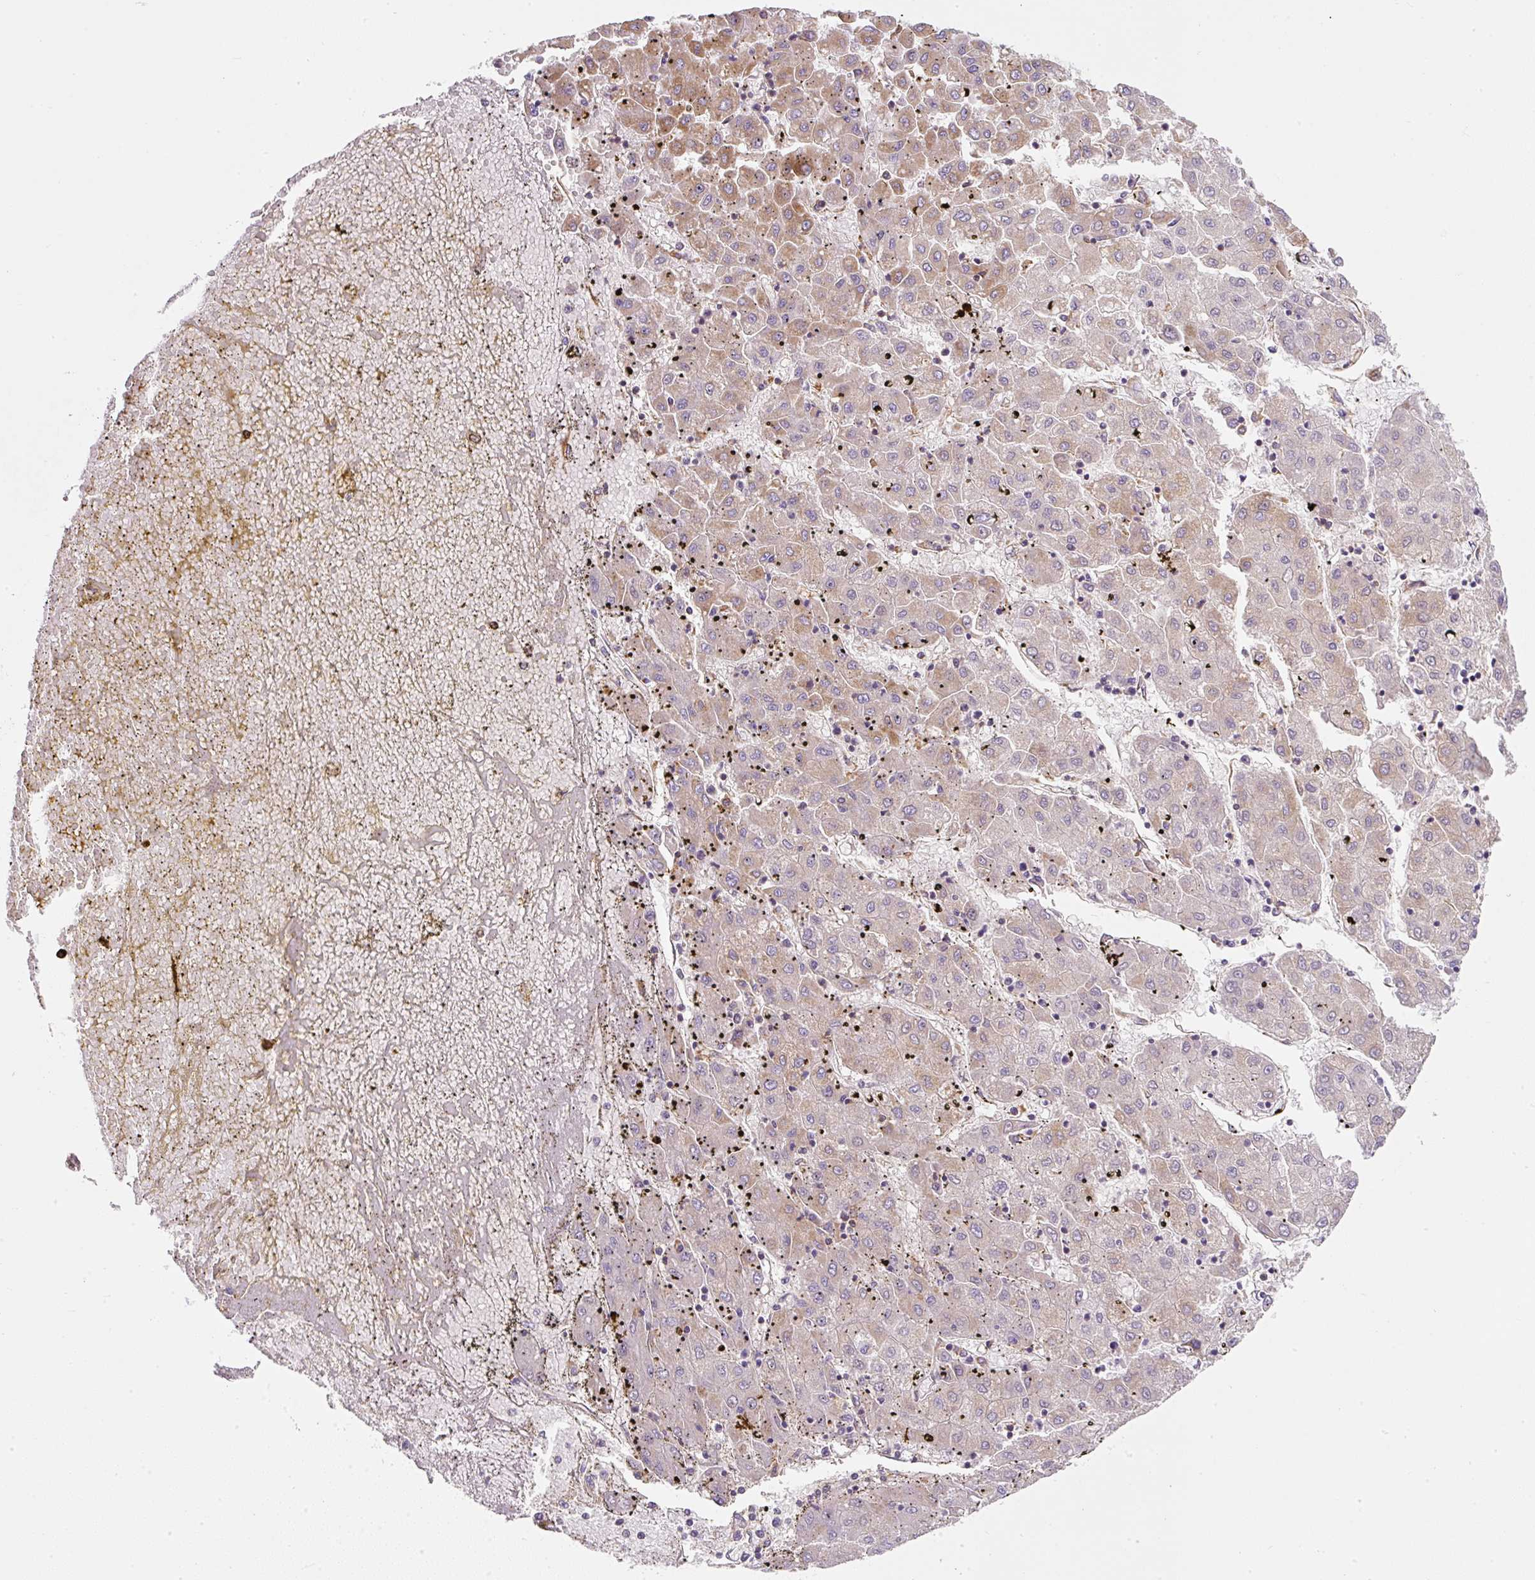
{"staining": {"intensity": "moderate", "quantity": "25%-75%", "location": "cytoplasmic/membranous"}, "tissue": "liver cancer", "cell_type": "Tumor cells", "image_type": "cancer", "snomed": [{"axis": "morphology", "description": "Carcinoma, Hepatocellular, NOS"}, {"axis": "topography", "description": "Liver"}], "caption": "DAB immunohistochemical staining of liver hepatocellular carcinoma shows moderate cytoplasmic/membranous protein staining in approximately 25%-75% of tumor cells. The staining is performed using DAB (3,3'-diaminobenzidine) brown chromogen to label protein expression. The nuclei are counter-stained blue using hematoxylin.", "gene": "ERAP2", "patient": {"sex": "male", "age": 72}}